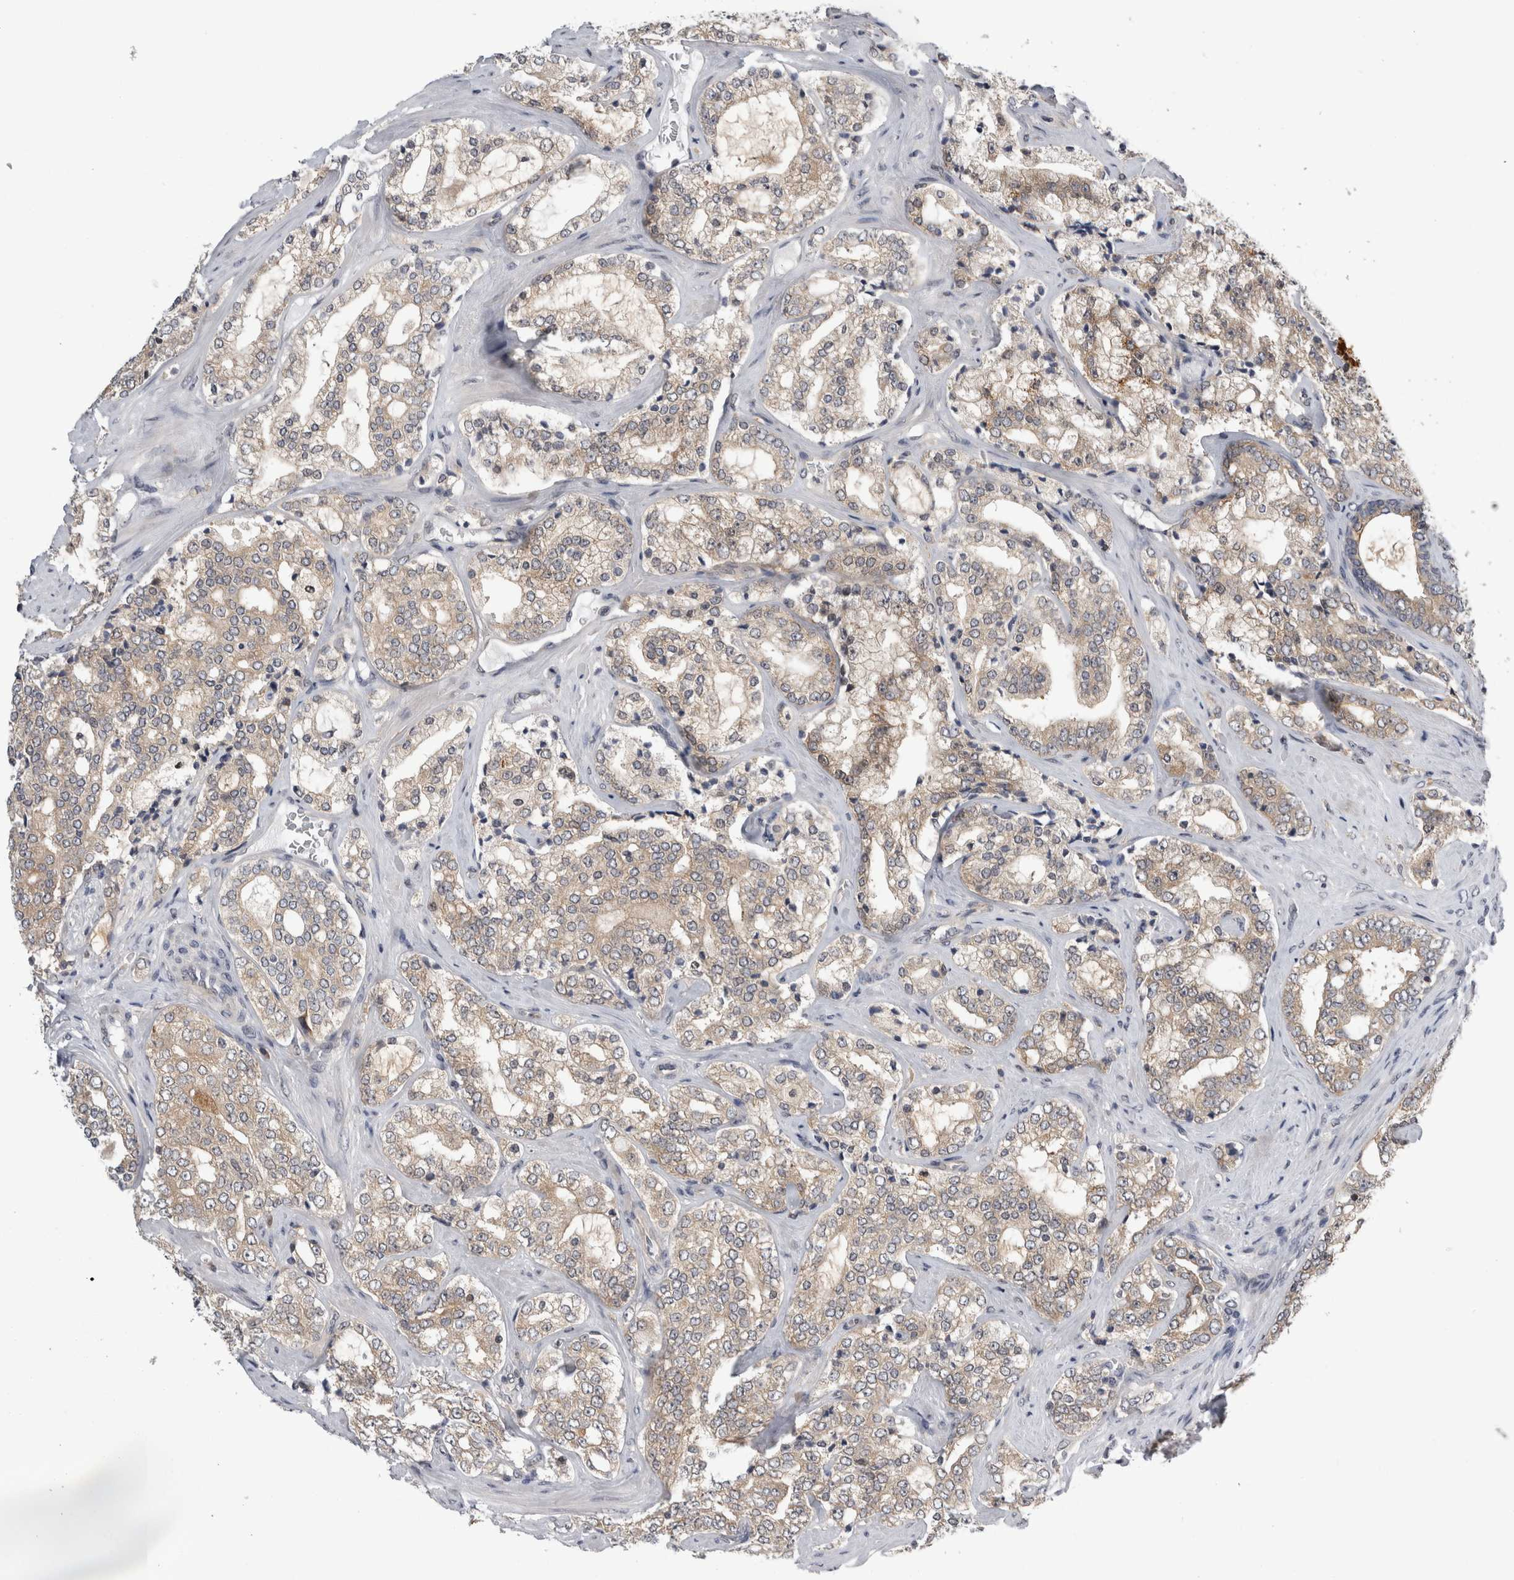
{"staining": {"intensity": "moderate", "quantity": ">75%", "location": "cytoplasmic/membranous"}, "tissue": "prostate cancer", "cell_type": "Tumor cells", "image_type": "cancer", "snomed": [{"axis": "morphology", "description": "Adenocarcinoma, High grade"}, {"axis": "topography", "description": "Prostate"}], "caption": "Protein staining of prostate cancer (high-grade adenocarcinoma) tissue displays moderate cytoplasmic/membranous expression in approximately >75% of tumor cells.", "gene": "PSMB2", "patient": {"sex": "male", "age": 64}}